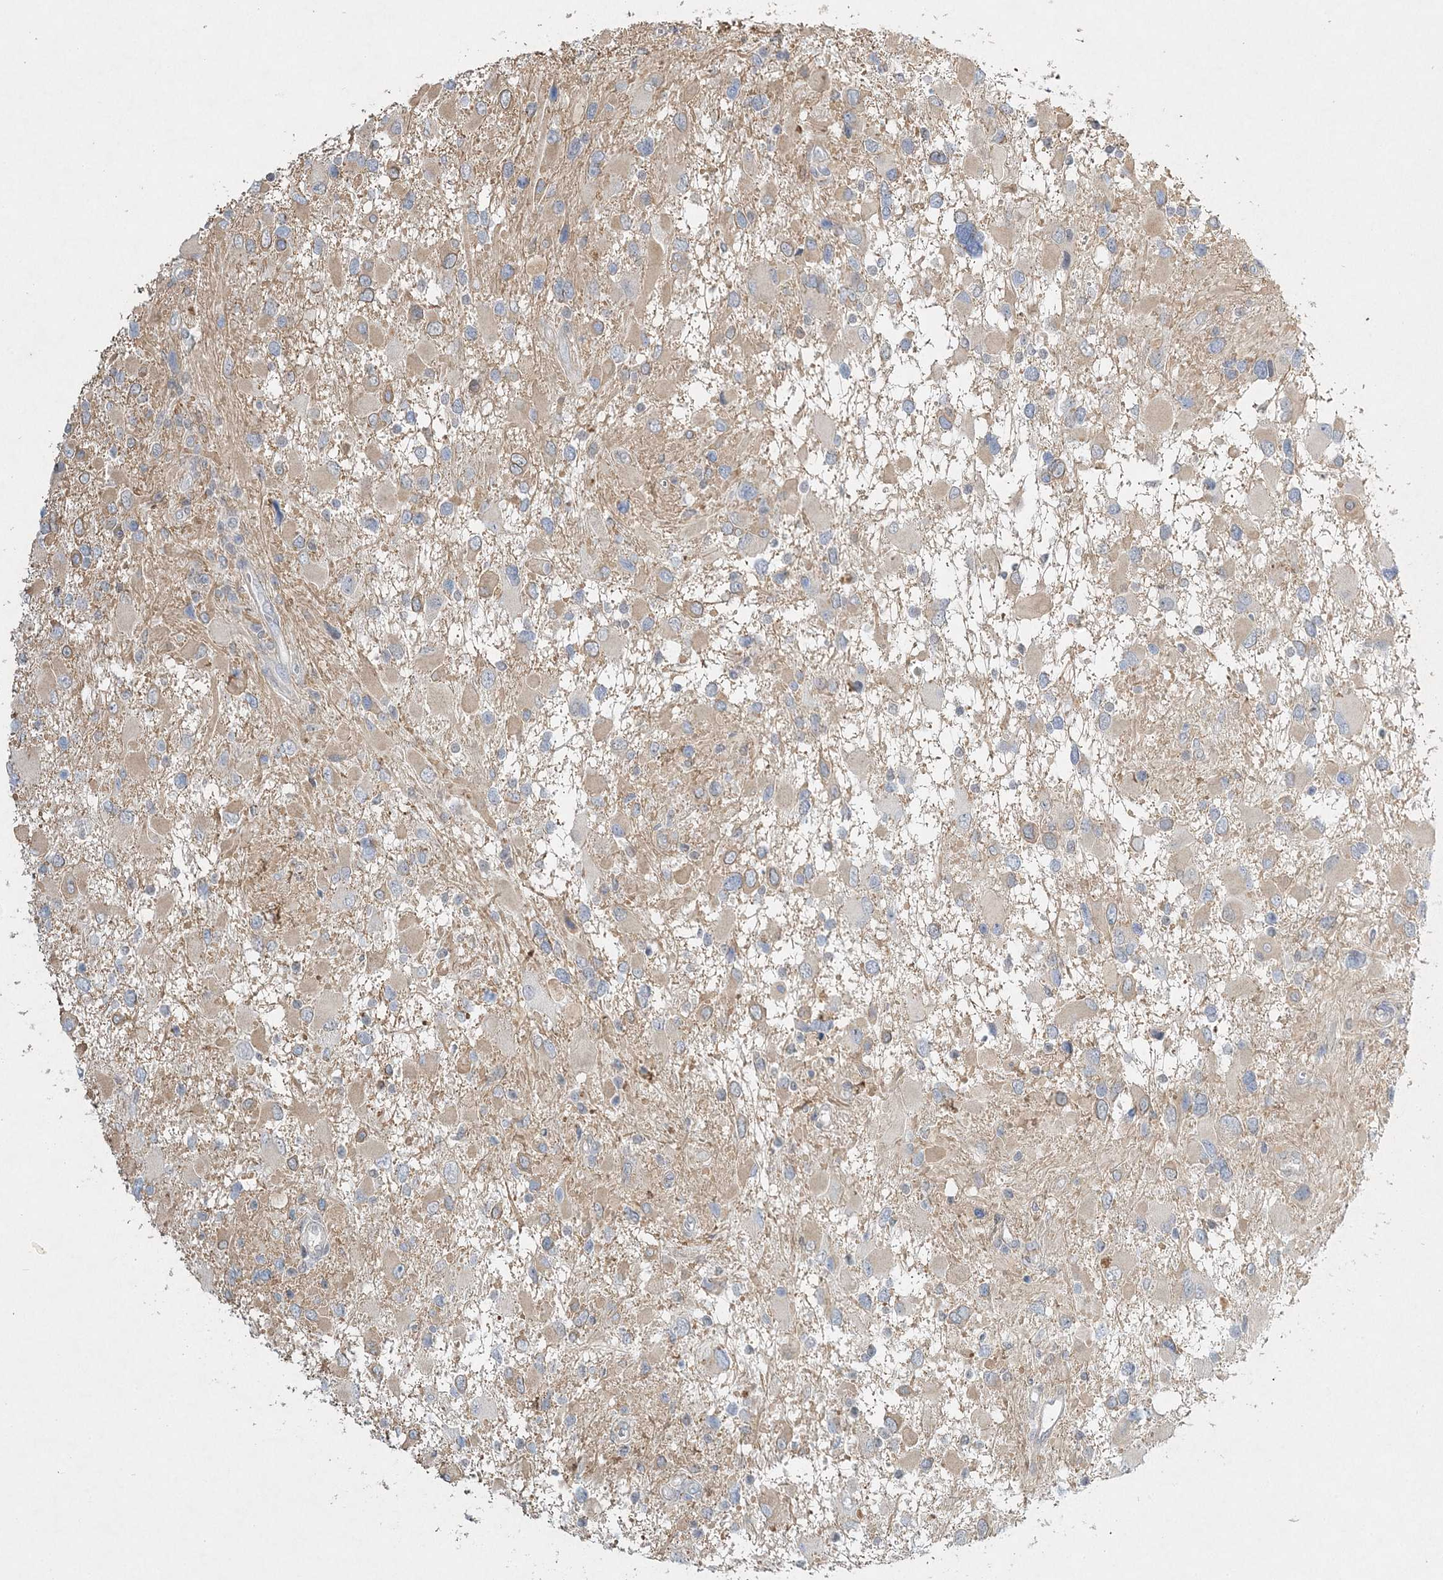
{"staining": {"intensity": "weak", "quantity": "<25%", "location": "cytoplasmic/membranous"}, "tissue": "glioma", "cell_type": "Tumor cells", "image_type": "cancer", "snomed": [{"axis": "morphology", "description": "Glioma, malignant, High grade"}, {"axis": "topography", "description": "Brain"}], "caption": "Tumor cells show no significant staining in glioma. (DAB IHC with hematoxylin counter stain).", "gene": "MAT2B", "patient": {"sex": "male", "age": 53}}